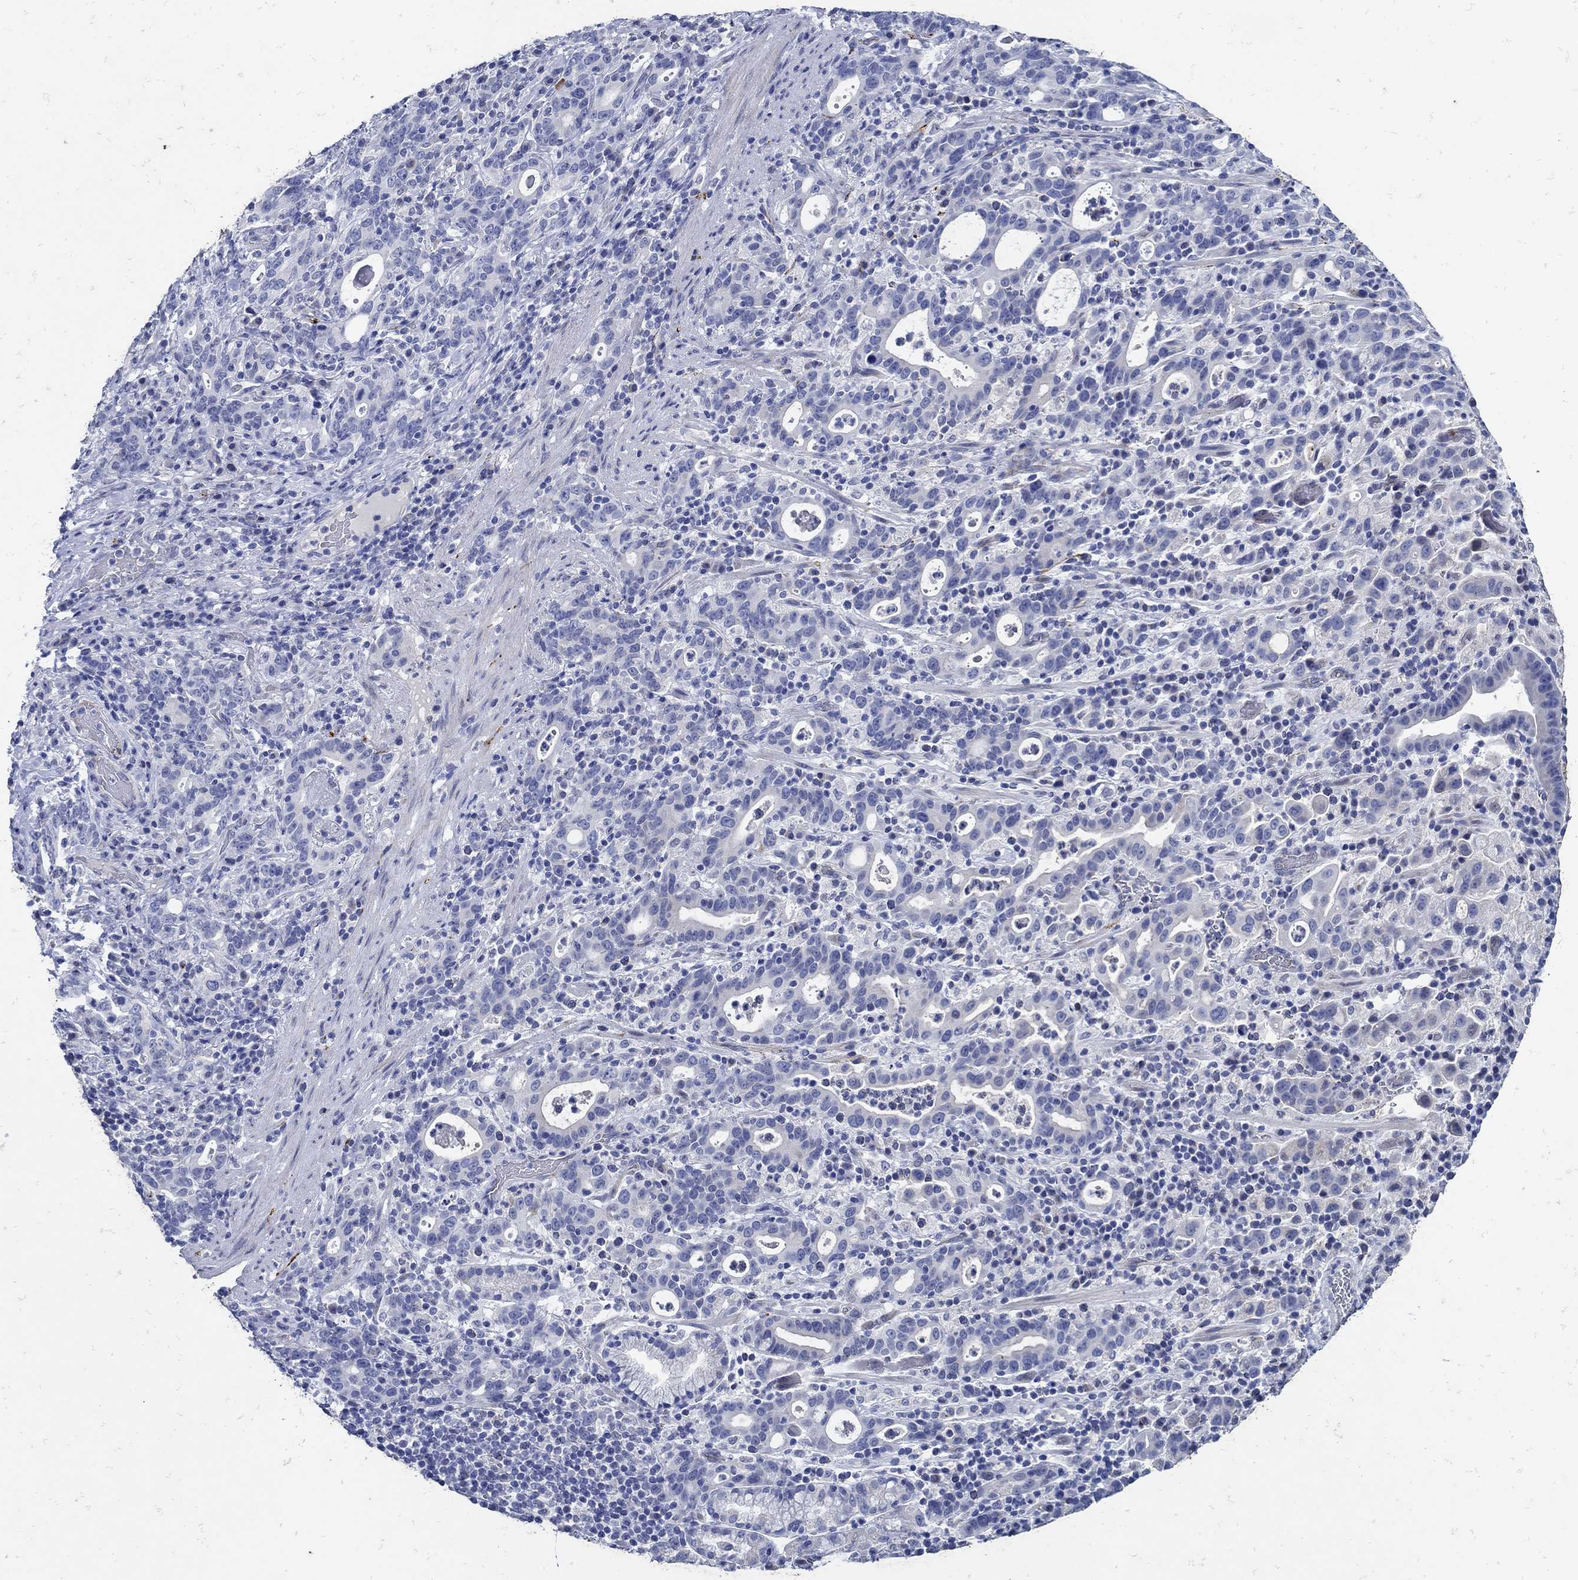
{"staining": {"intensity": "negative", "quantity": "none", "location": "none"}, "tissue": "stomach cancer", "cell_type": "Tumor cells", "image_type": "cancer", "snomed": [{"axis": "morphology", "description": "Adenocarcinoma, NOS"}, {"axis": "topography", "description": "Stomach"}], "caption": "IHC of human stomach cancer exhibits no expression in tumor cells. The staining was performed using DAB to visualize the protein expression in brown, while the nuclei were stained in blue with hematoxylin (Magnification: 20x).", "gene": "NOS1", "patient": {"sex": "male", "age": 79}}